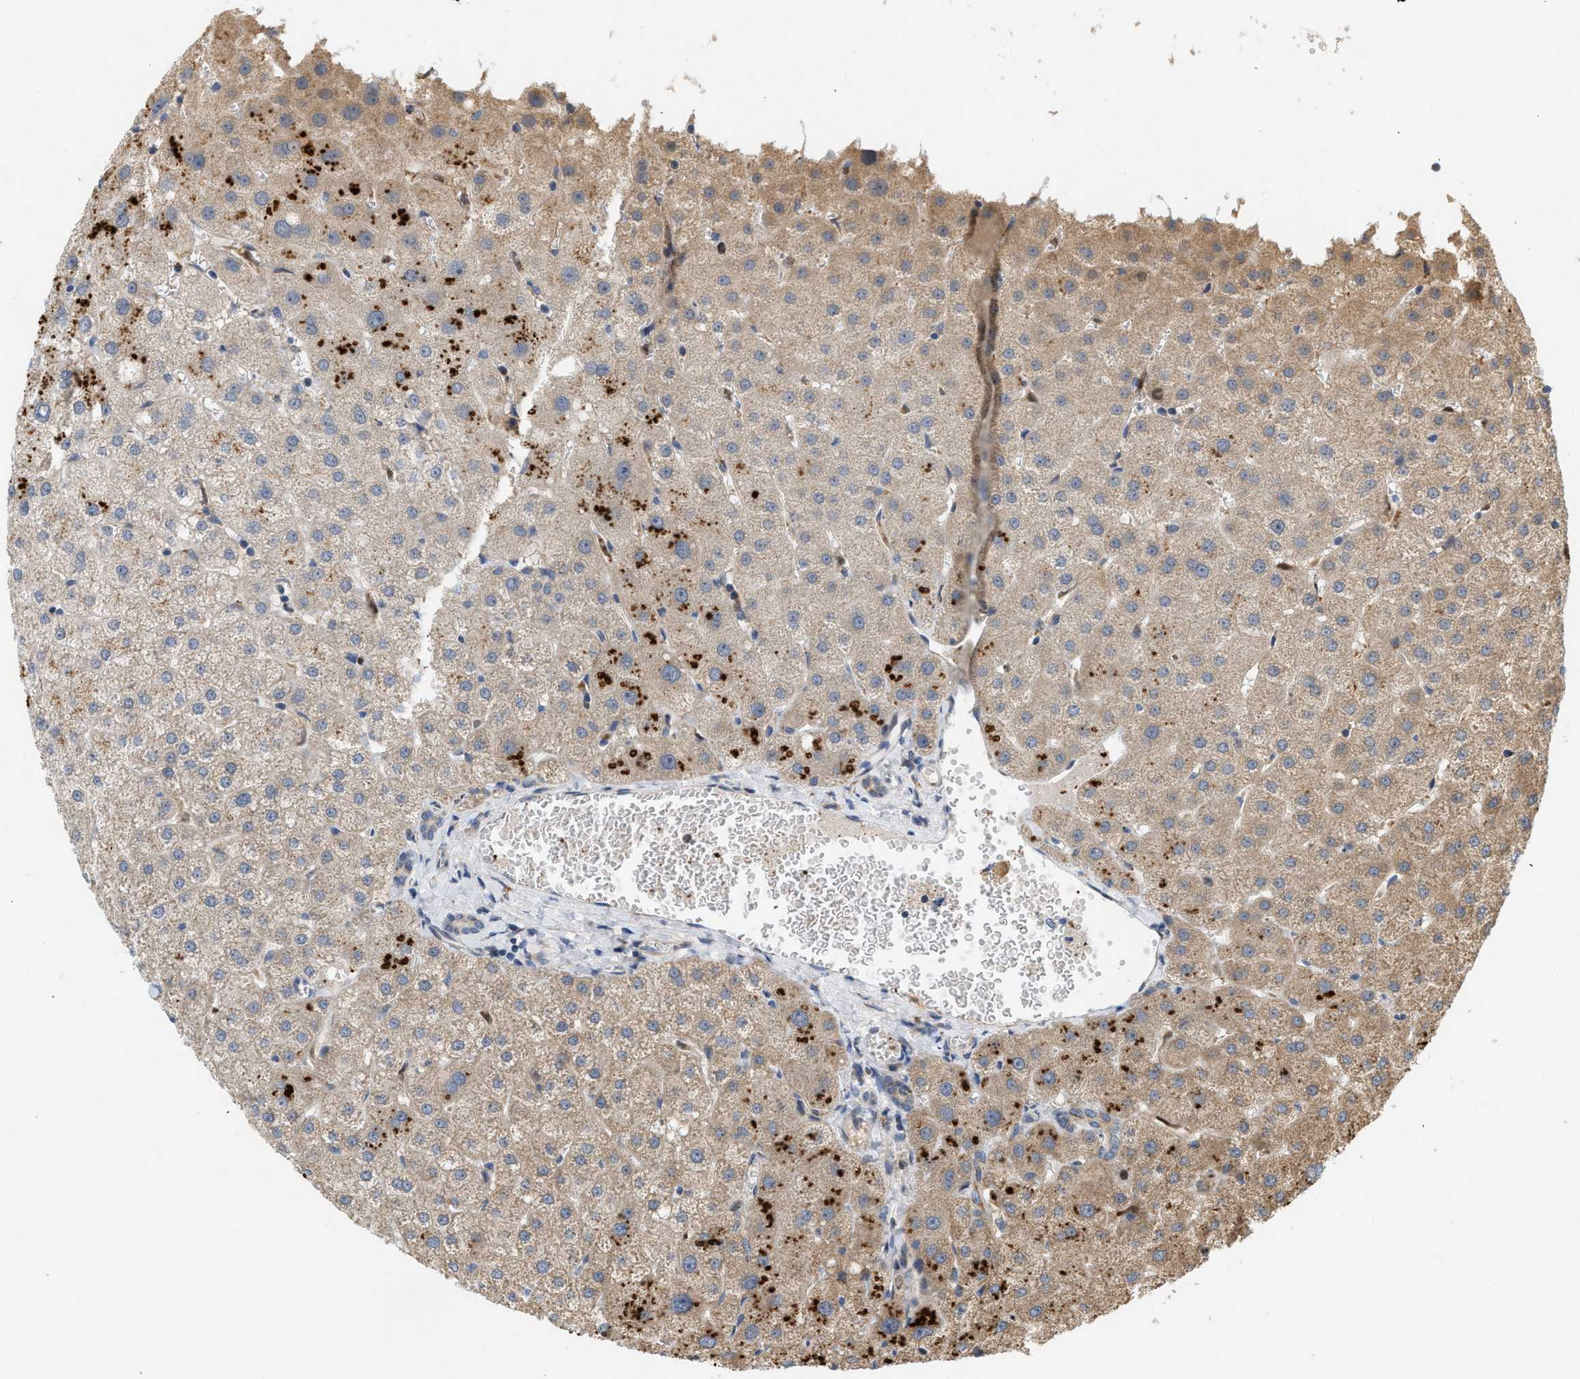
{"staining": {"intensity": "weak", "quantity": "25%-75%", "location": "cytoplasmic/membranous"}, "tissue": "liver", "cell_type": "Cholangiocytes", "image_type": "normal", "snomed": [{"axis": "morphology", "description": "Normal tissue, NOS"}, {"axis": "topography", "description": "Liver"}], "caption": "DAB immunohistochemical staining of normal human liver shows weak cytoplasmic/membranous protein expression in approximately 25%-75% of cholangiocytes. (DAB IHC, brown staining for protein, blue staining for nuclei).", "gene": "MCU", "patient": {"sex": "male", "age": 73}}